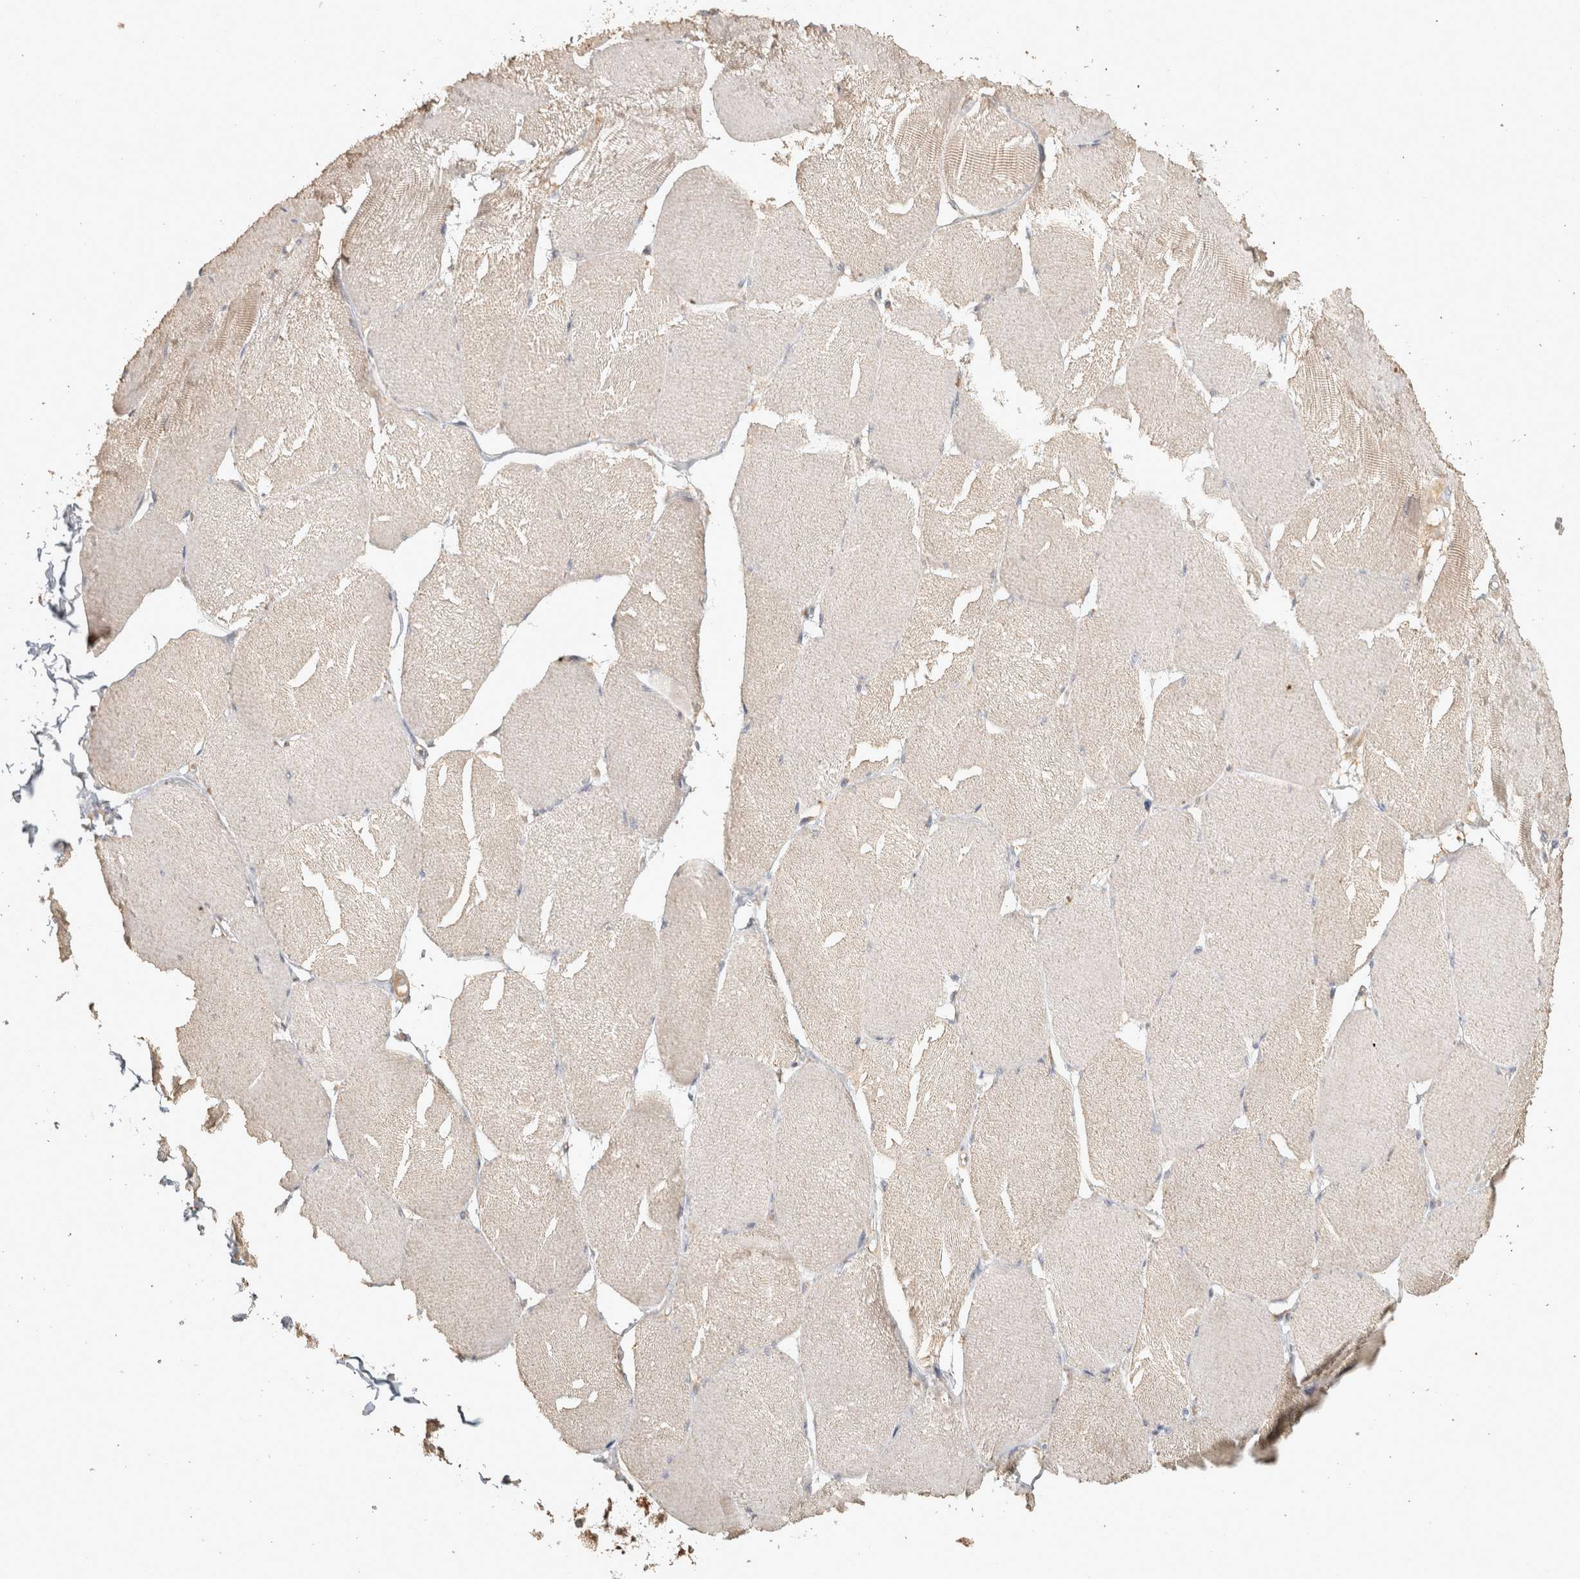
{"staining": {"intensity": "weak", "quantity": "25%-75%", "location": "cytoplasmic/membranous"}, "tissue": "skeletal muscle", "cell_type": "Myocytes", "image_type": "normal", "snomed": [{"axis": "morphology", "description": "Normal tissue, NOS"}, {"axis": "topography", "description": "Skin"}, {"axis": "topography", "description": "Skeletal muscle"}], "caption": "A photomicrograph of human skeletal muscle stained for a protein demonstrates weak cytoplasmic/membranous brown staining in myocytes. The protein of interest is stained brown, and the nuclei are stained in blue (DAB IHC with brightfield microscopy, high magnification).", "gene": "OSTN", "patient": {"sex": "male", "age": 83}}